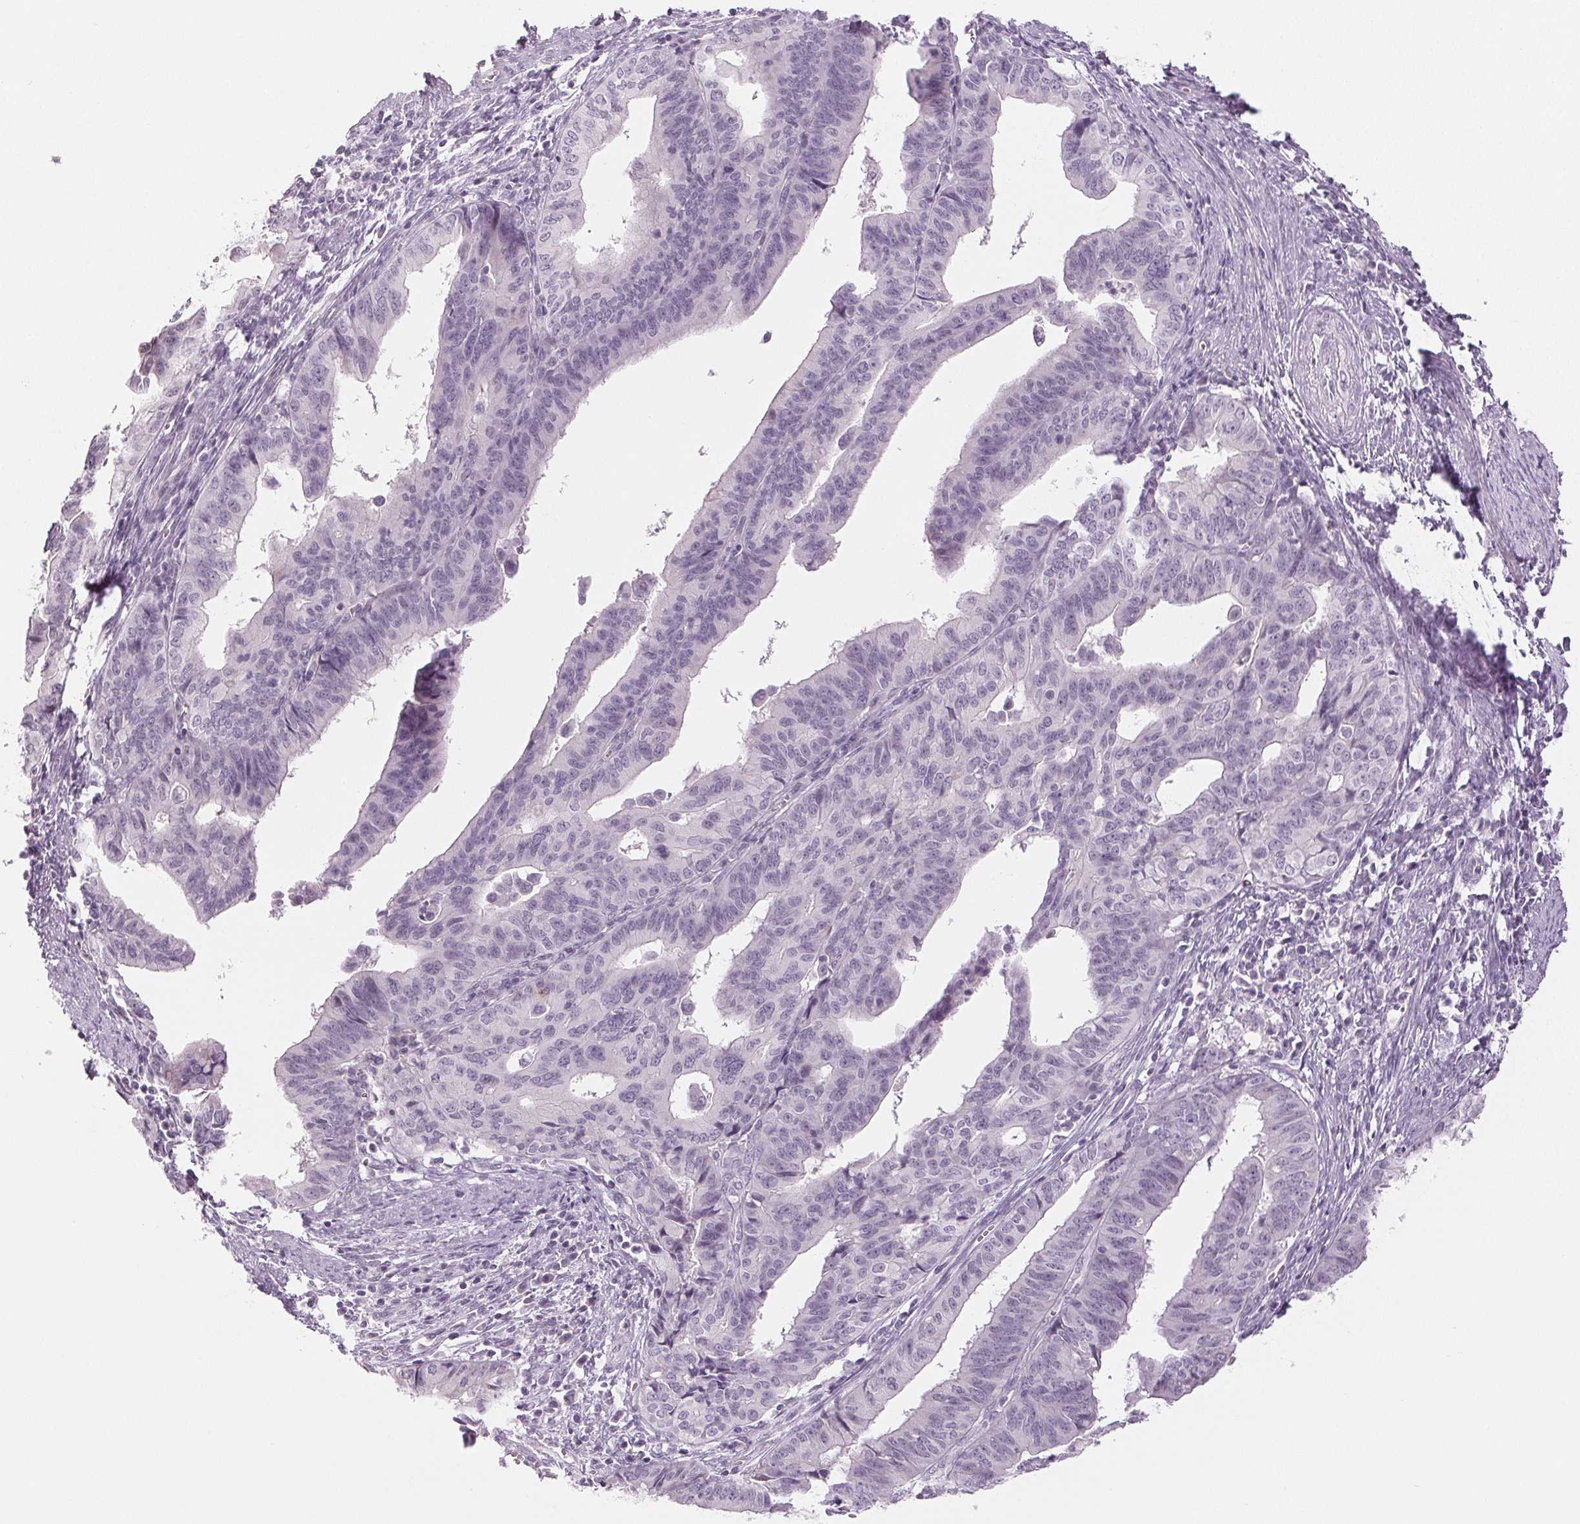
{"staining": {"intensity": "negative", "quantity": "none", "location": "none"}, "tissue": "endometrial cancer", "cell_type": "Tumor cells", "image_type": "cancer", "snomed": [{"axis": "morphology", "description": "Adenocarcinoma, NOS"}, {"axis": "topography", "description": "Endometrium"}], "caption": "A micrograph of endometrial cancer stained for a protein reveals no brown staining in tumor cells.", "gene": "EHHADH", "patient": {"sex": "female", "age": 65}}